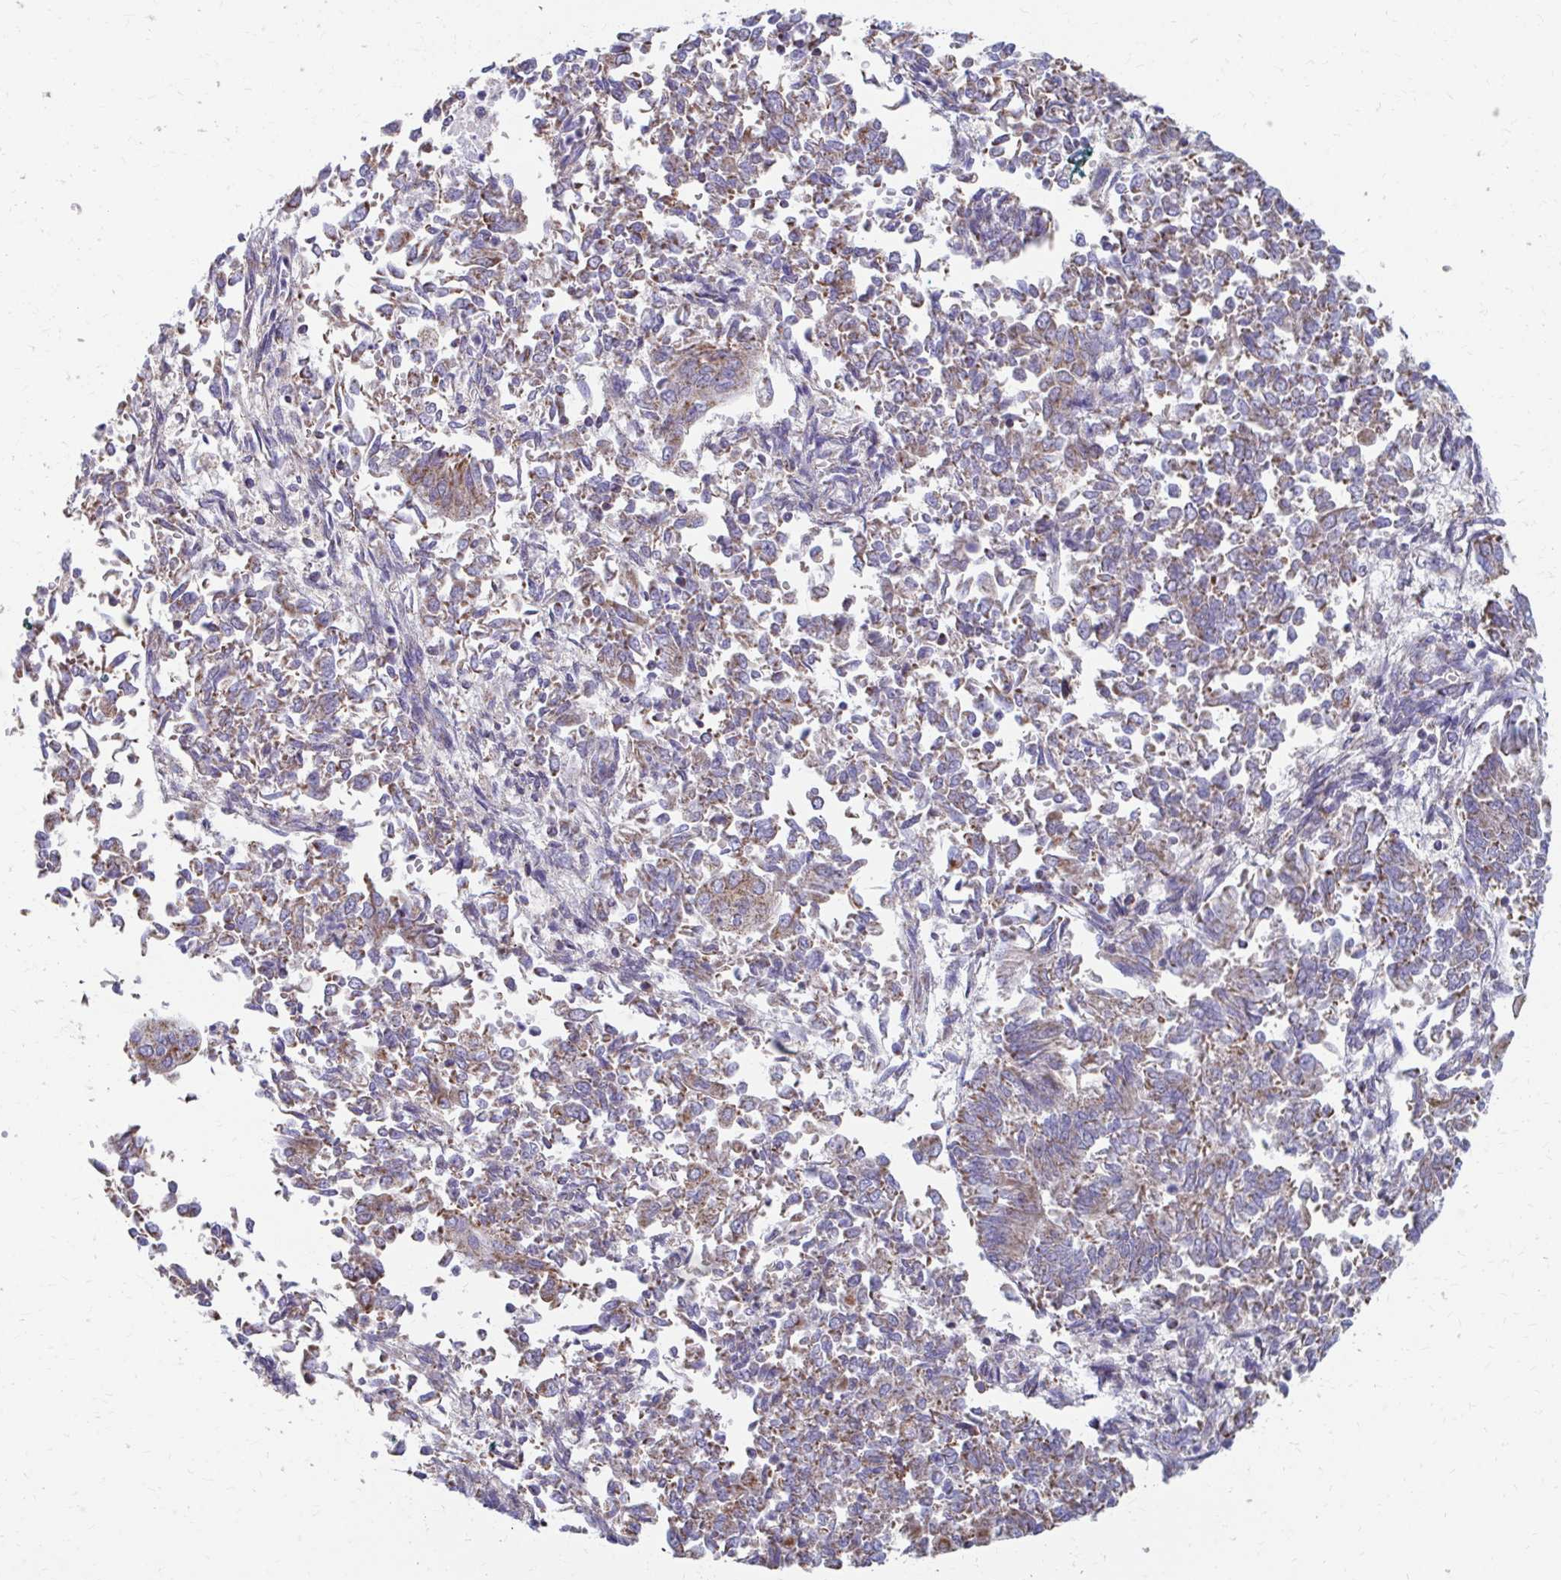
{"staining": {"intensity": "moderate", "quantity": "25%-75%", "location": "cytoplasmic/membranous"}, "tissue": "endometrial cancer", "cell_type": "Tumor cells", "image_type": "cancer", "snomed": [{"axis": "morphology", "description": "Adenocarcinoma, NOS"}, {"axis": "topography", "description": "Endometrium"}], "caption": "Immunohistochemical staining of human adenocarcinoma (endometrial) exhibits moderate cytoplasmic/membranous protein staining in about 25%-75% of tumor cells.", "gene": "RCC1L", "patient": {"sex": "female", "age": 65}}